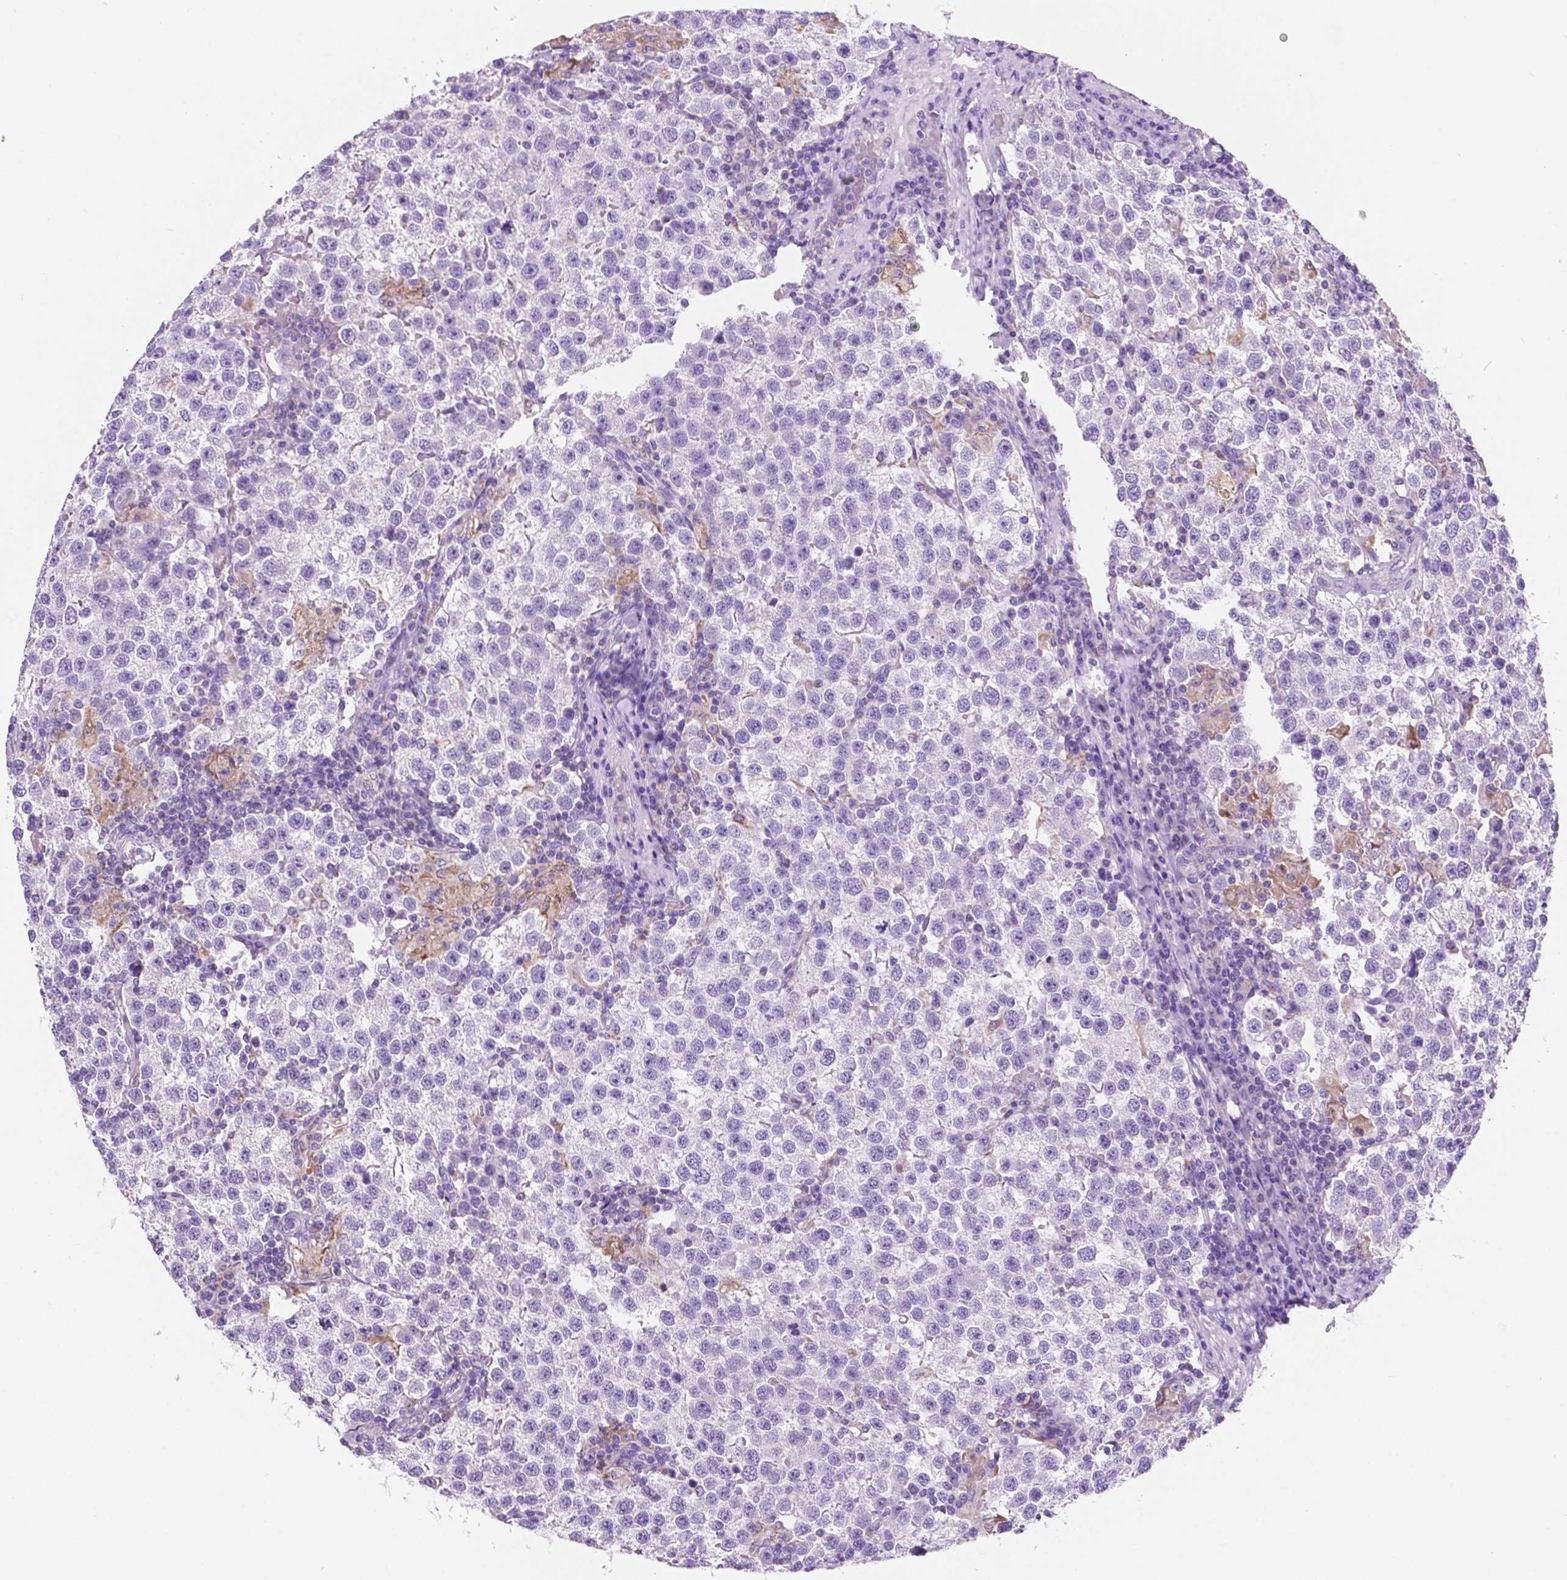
{"staining": {"intensity": "negative", "quantity": "none", "location": "none"}, "tissue": "testis cancer", "cell_type": "Tumor cells", "image_type": "cancer", "snomed": [{"axis": "morphology", "description": "Seminoma, NOS"}, {"axis": "topography", "description": "Testis"}], "caption": "A micrograph of testis cancer (seminoma) stained for a protein demonstrates no brown staining in tumor cells.", "gene": "TRPV5", "patient": {"sex": "male", "age": 37}}